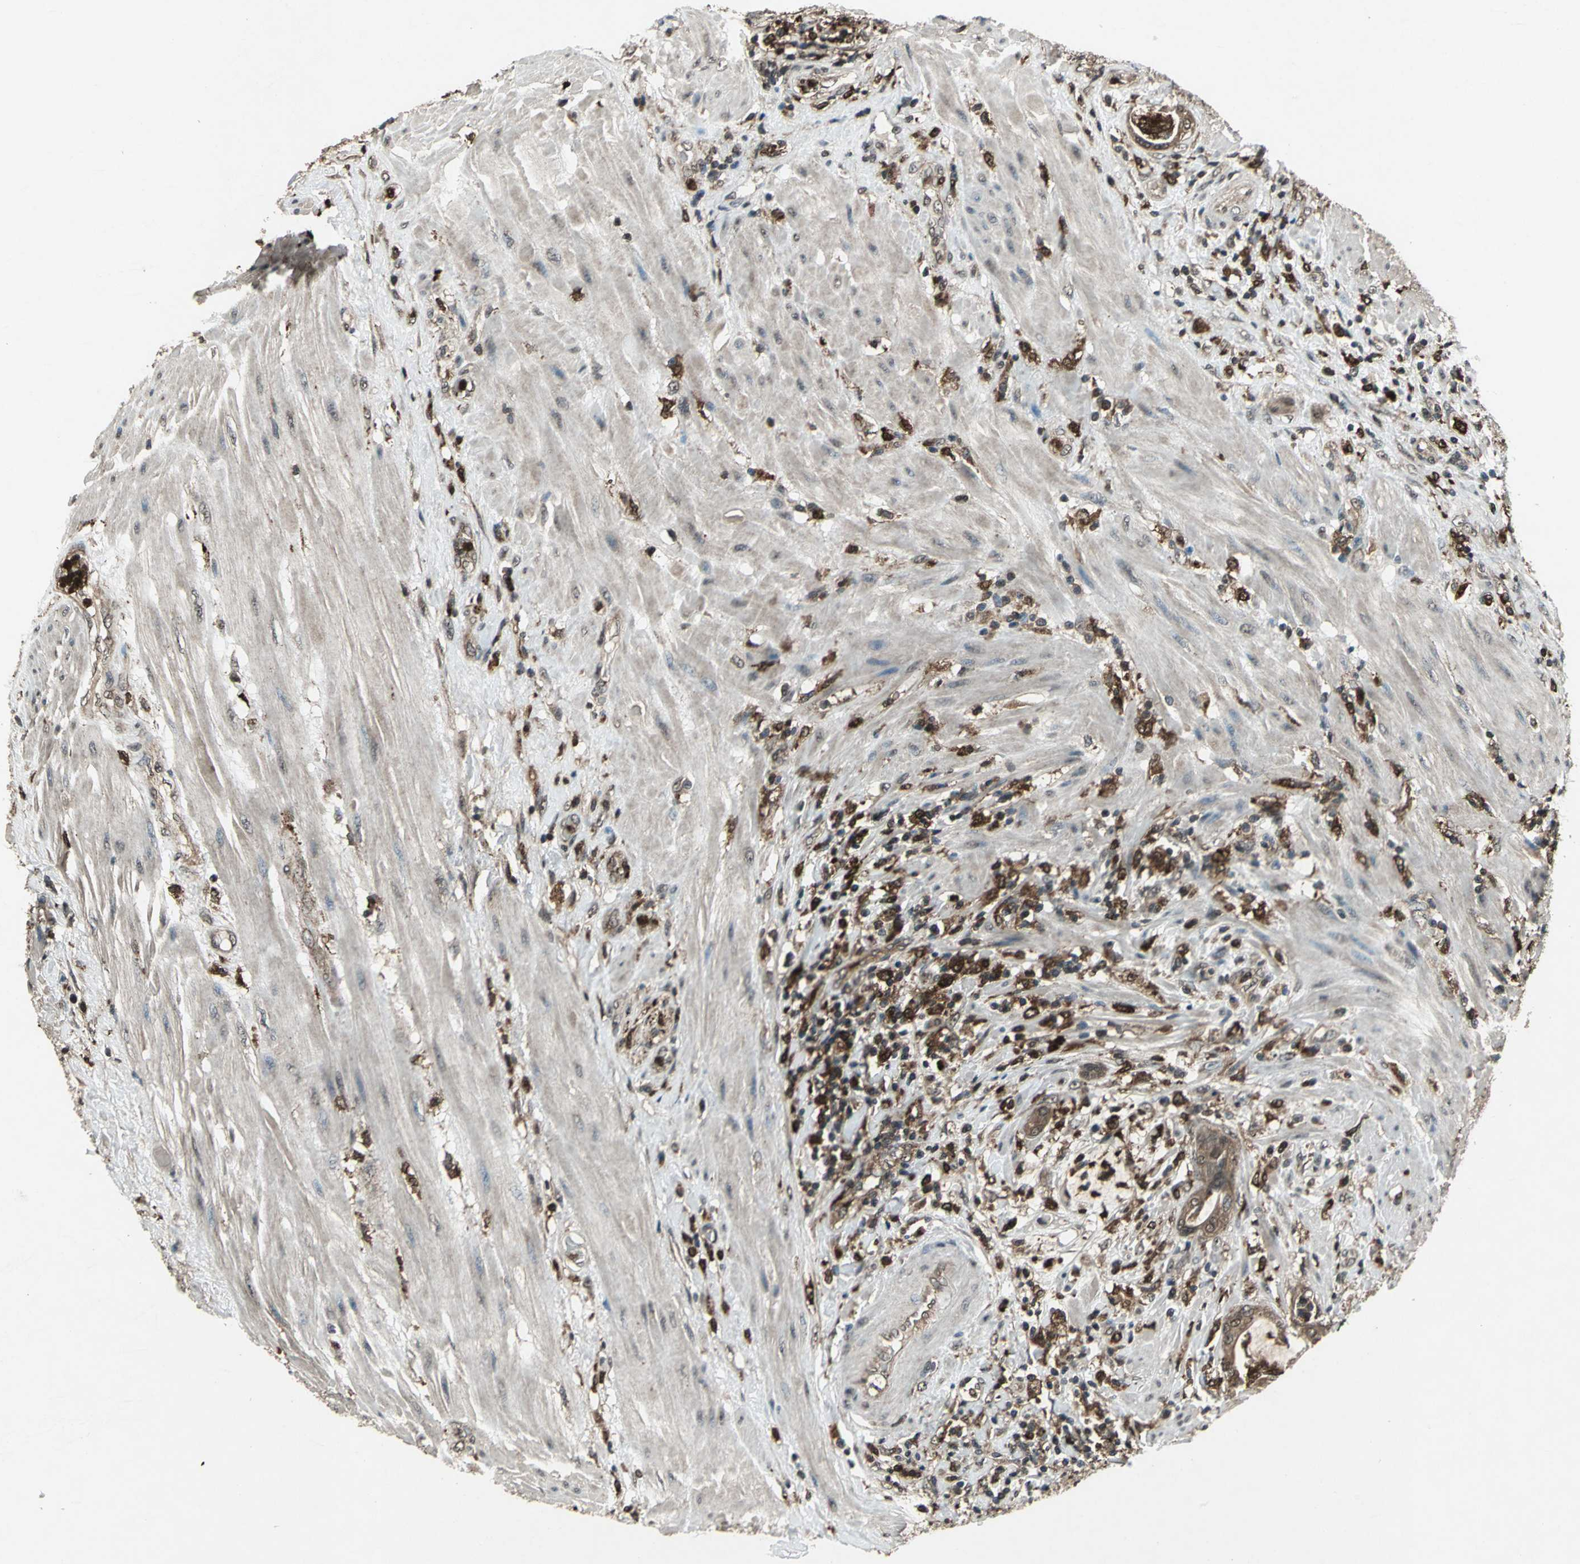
{"staining": {"intensity": "moderate", "quantity": ">75%", "location": "cytoplasmic/membranous"}, "tissue": "pancreatic cancer", "cell_type": "Tumor cells", "image_type": "cancer", "snomed": [{"axis": "morphology", "description": "Adenocarcinoma, NOS"}, {"axis": "topography", "description": "Pancreas"}], "caption": "This is an image of immunohistochemistry staining of pancreatic cancer, which shows moderate positivity in the cytoplasmic/membranous of tumor cells.", "gene": "PYCARD", "patient": {"sex": "female", "age": 64}}